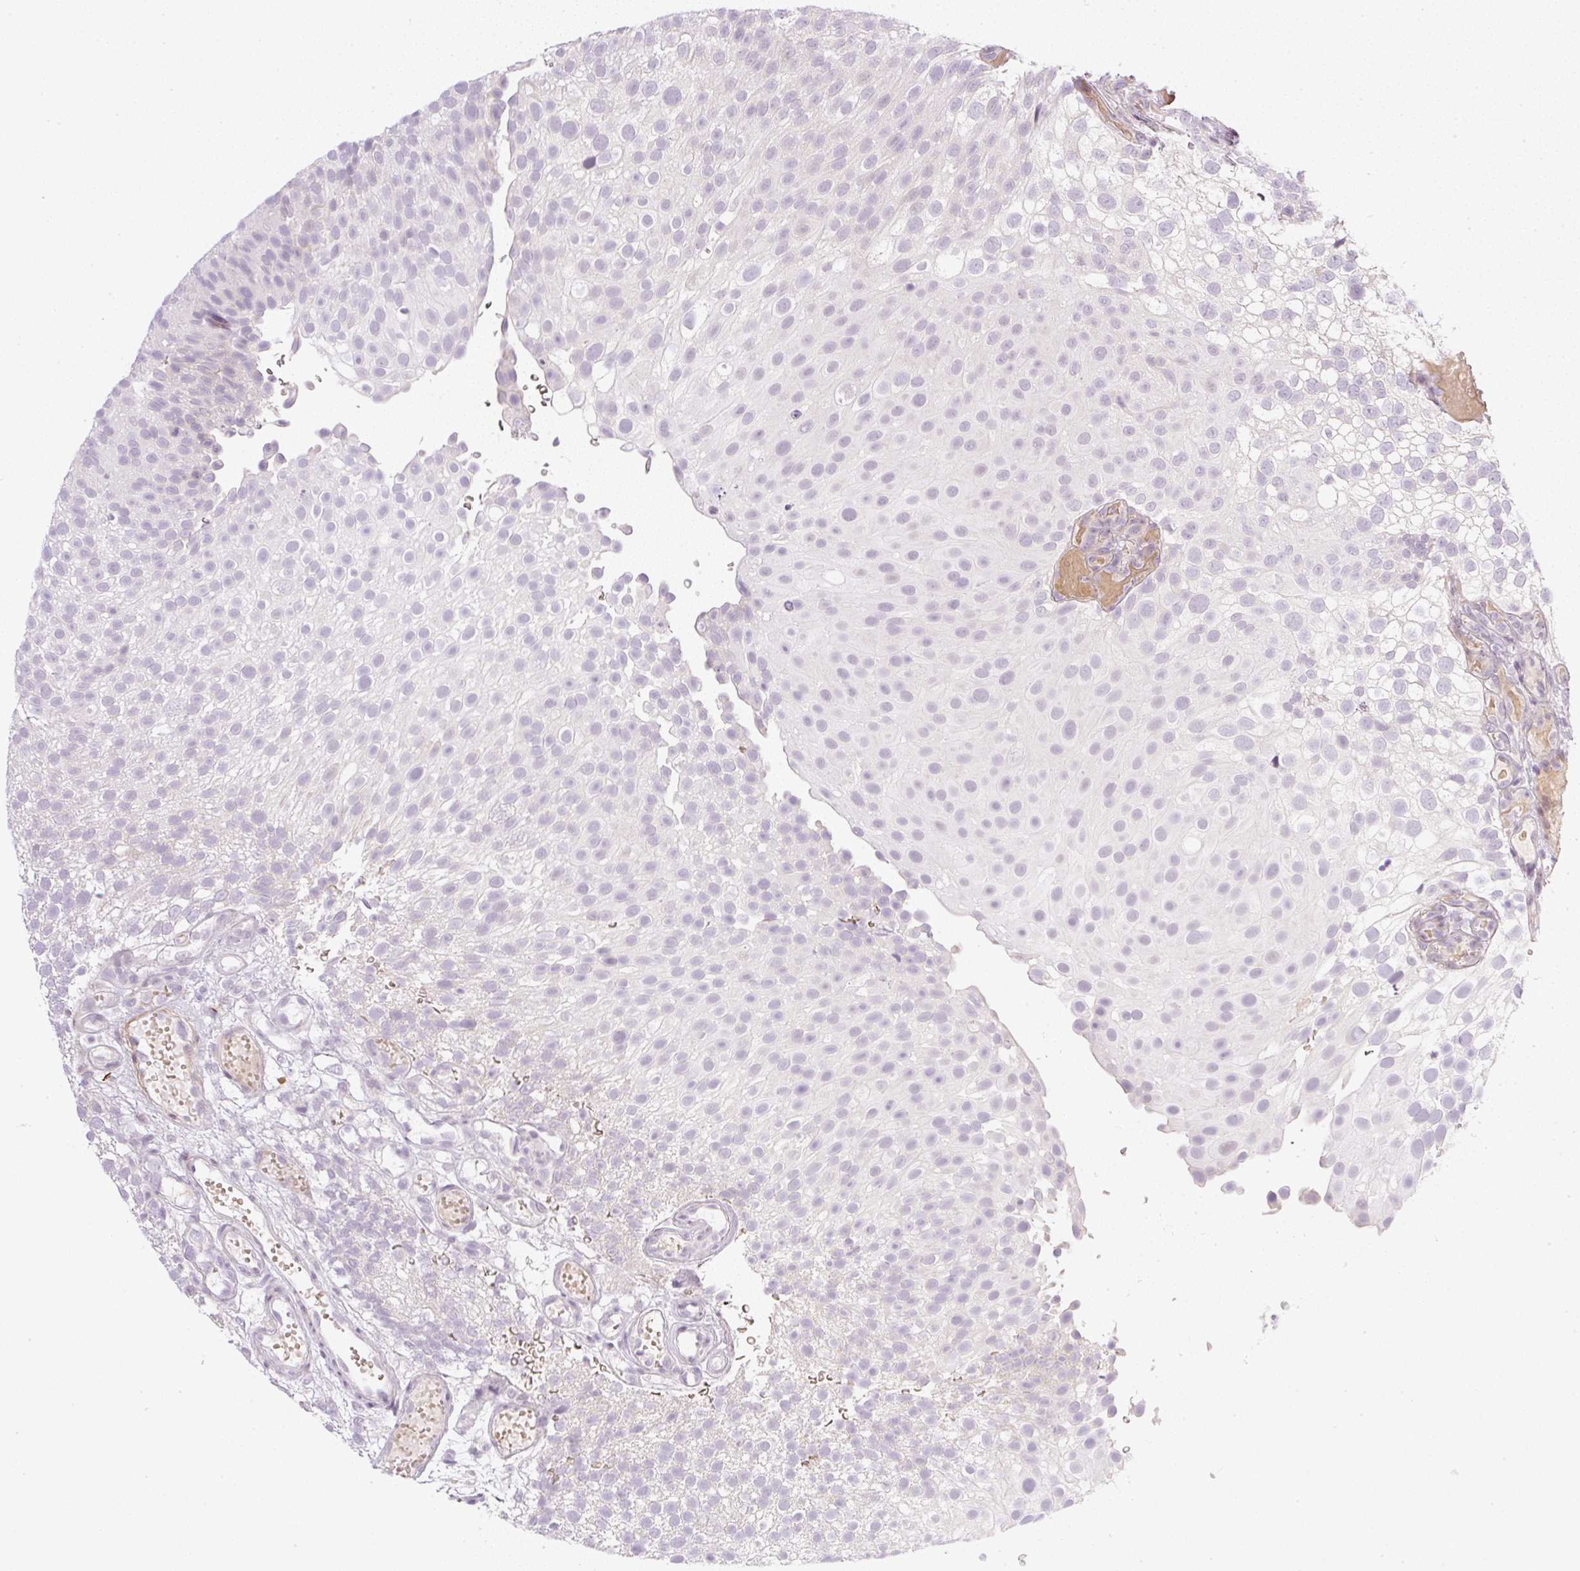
{"staining": {"intensity": "negative", "quantity": "none", "location": "none"}, "tissue": "urothelial cancer", "cell_type": "Tumor cells", "image_type": "cancer", "snomed": [{"axis": "morphology", "description": "Urothelial carcinoma, Low grade"}, {"axis": "topography", "description": "Urinary bladder"}], "caption": "Urothelial cancer was stained to show a protein in brown. There is no significant staining in tumor cells. (Brightfield microscopy of DAB (3,3'-diaminobenzidine) immunohistochemistry at high magnification).", "gene": "AAR2", "patient": {"sex": "male", "age": 78}}